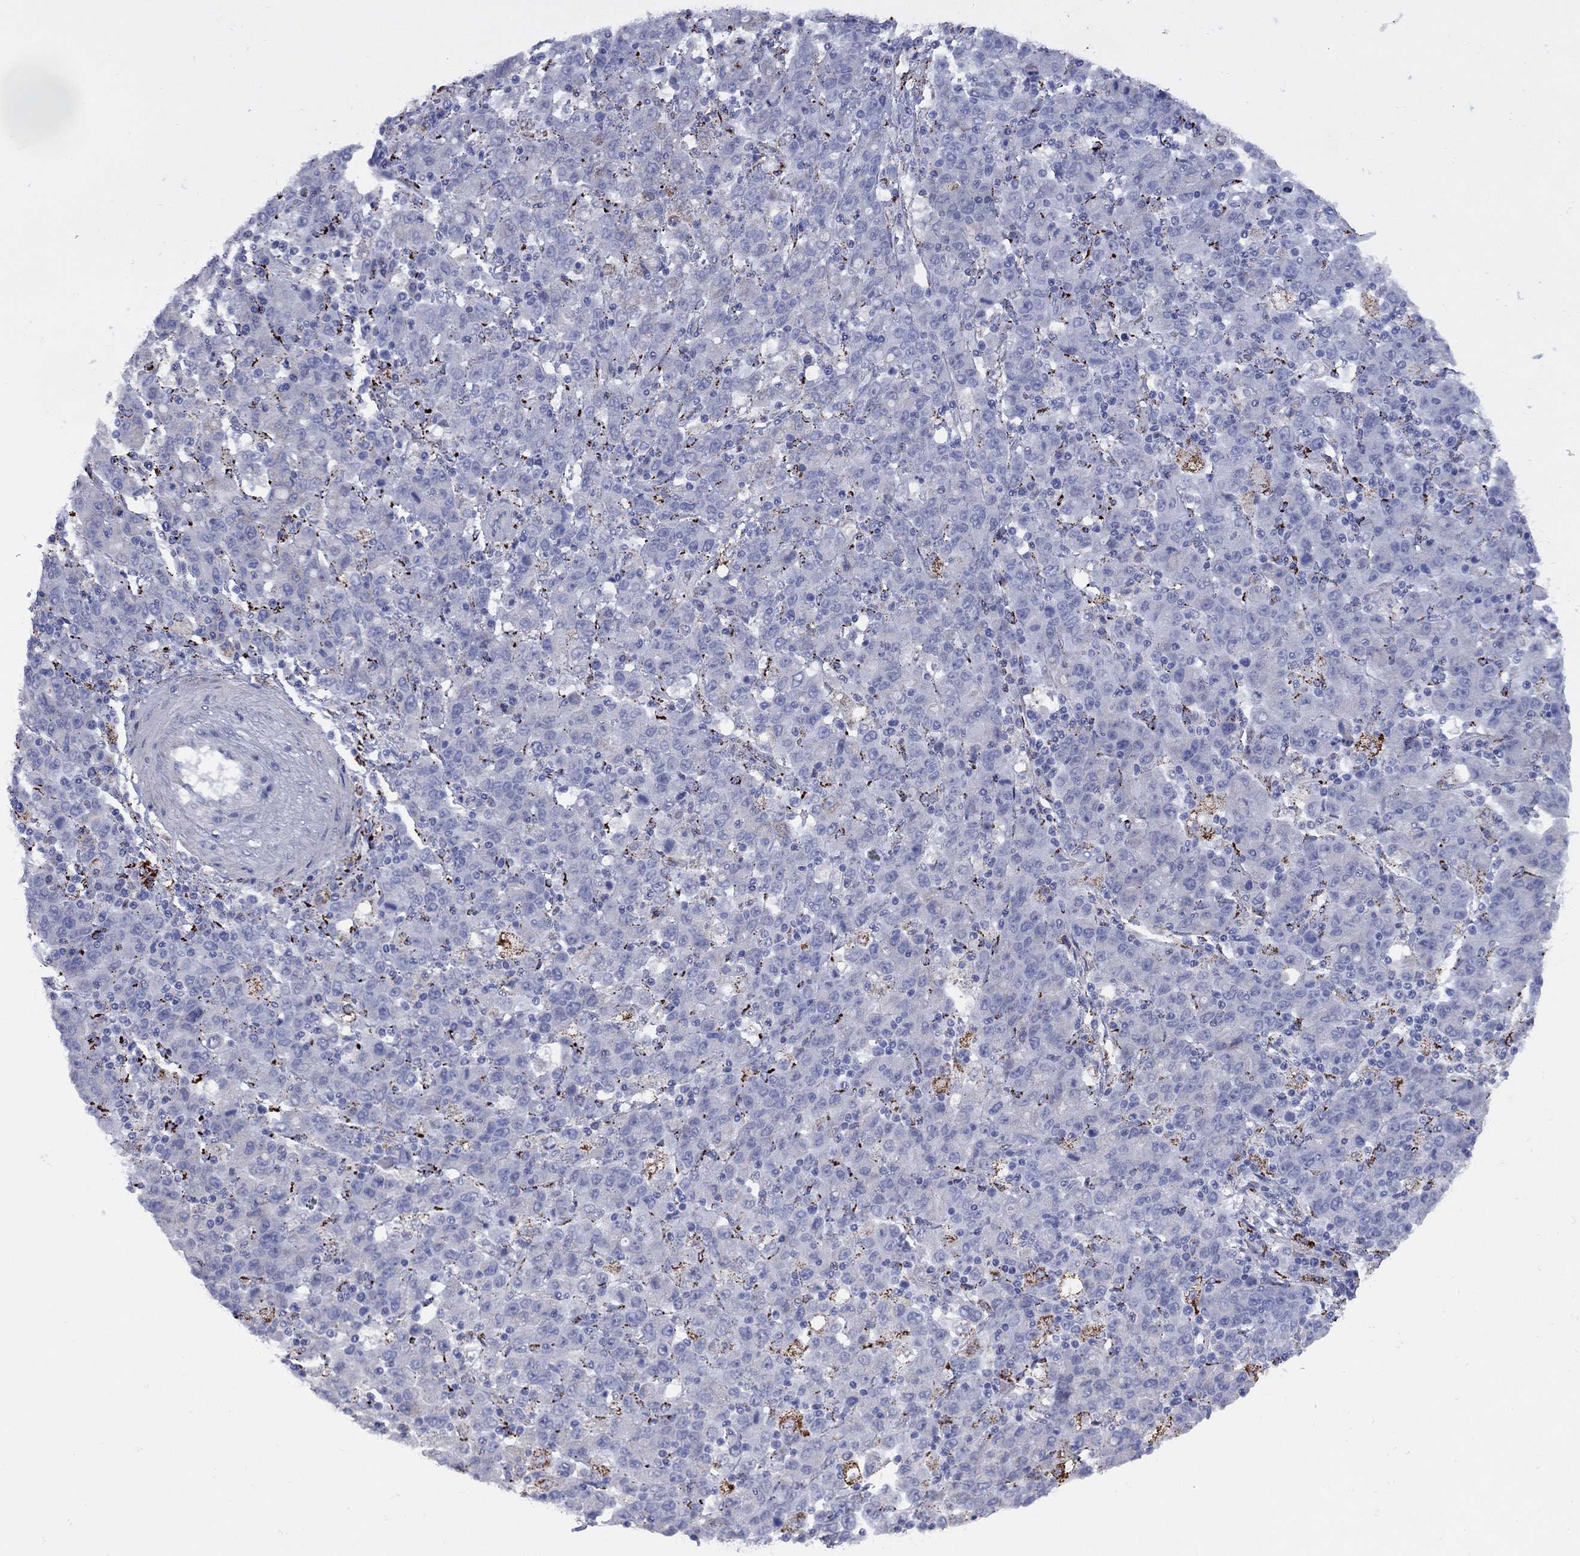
{"staining": {"intensity": "negative", "quantity": "none", "location": "none"}, "tissue": "stomach cancer", "cell_type": "Tumor cells", "image_type": "cancer", "snomed": [{"axis": "morphology", "description": "Adenocarcinoma, NOS"}, {"axis": "topography", "description": "Stomach, upper"}], "caption": "This is an immunohistochemistry (IHC) micrograph of stomach cancer (adenocarcinoma). There is no staining in tumor cells.", "gene": "SESTD1", "patient": {"sex": "male", "age": 69}}